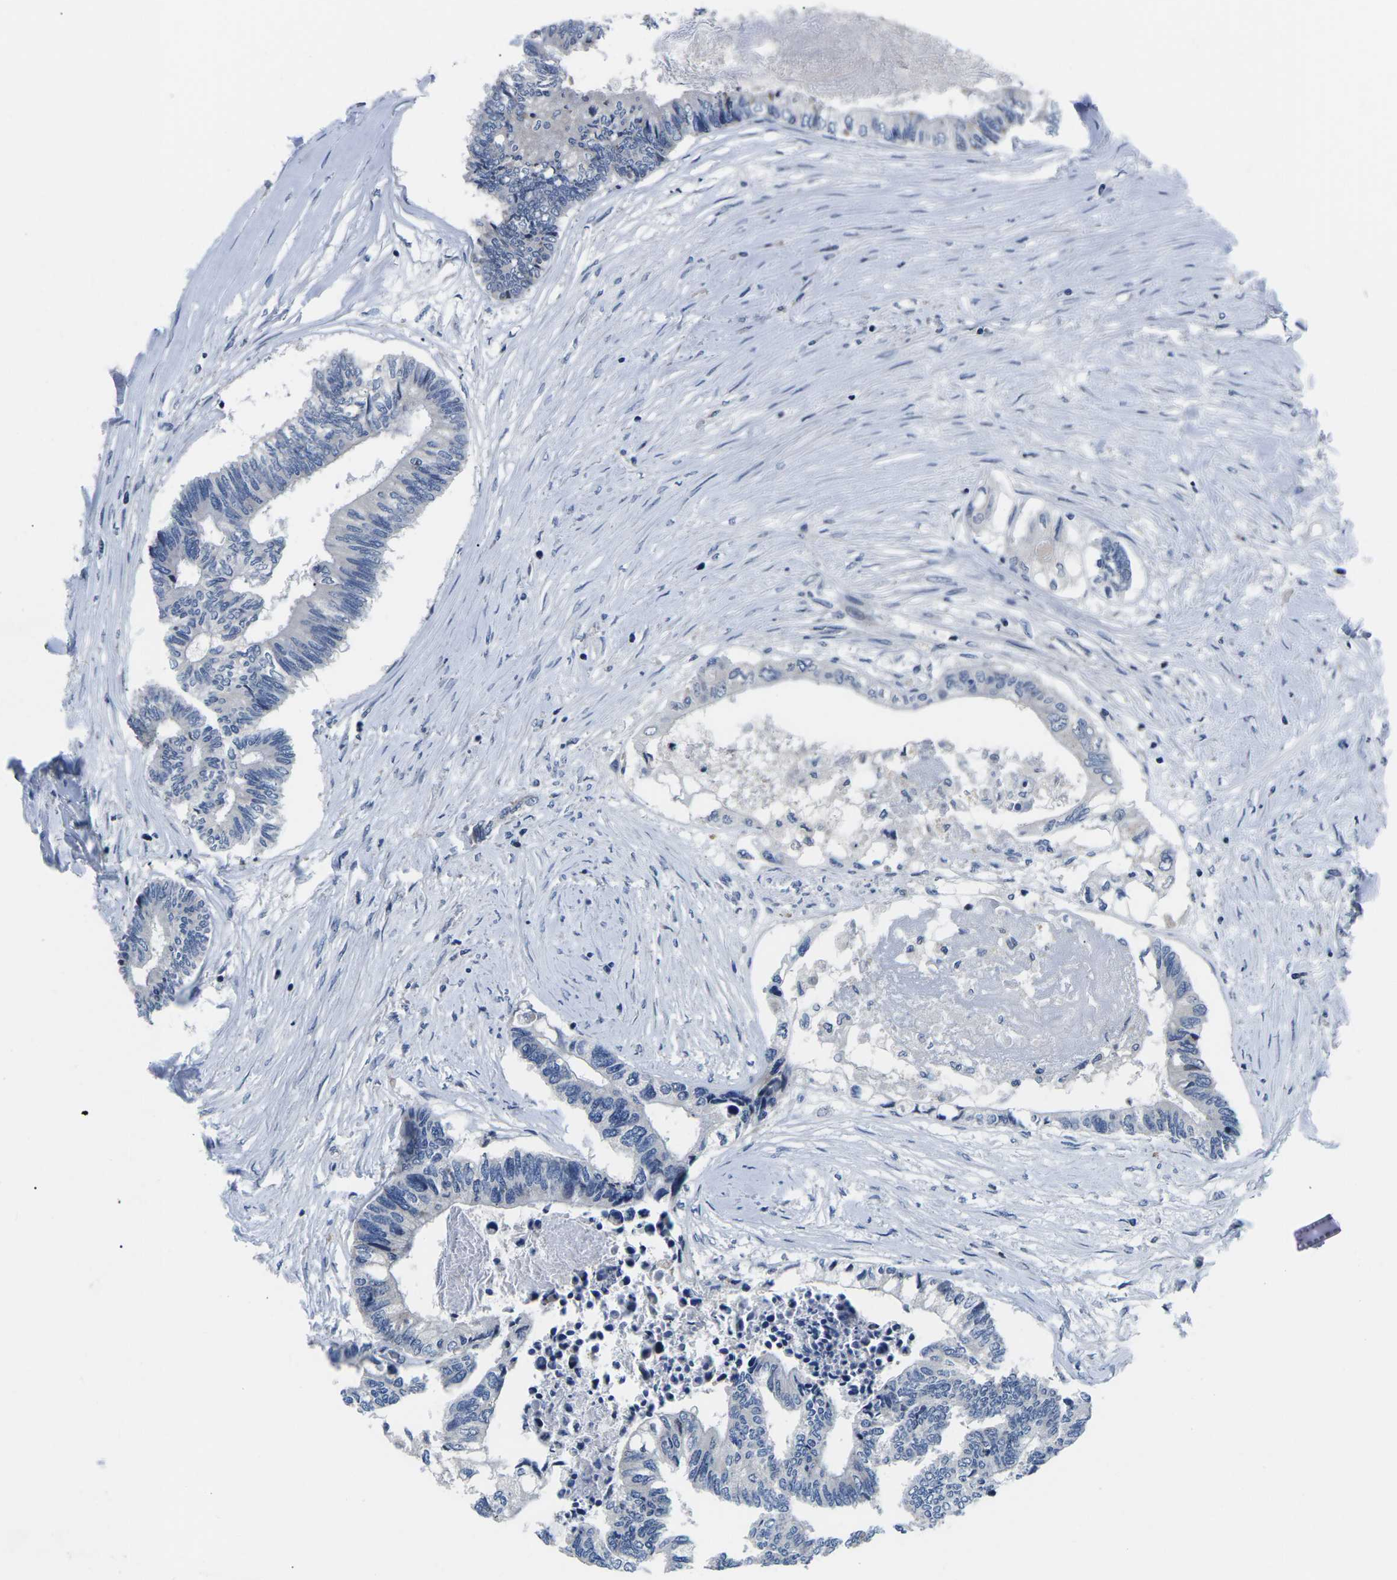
{"staining": {"intensity": "negative", "quantity": "none", "location": "none"}, "tissue": "colorectal cancer", "cell_type": "Tumor cells", "image_type": "cancer", "snomed": [{"axis": "morphology", "description": "Adenocarcinoma, NOS"}, {"axis": "topography", "description": "Rectum"}], "caption": "IHC image of human colorectal cancer stained for a protein (brown), which demonstrates no expression in tumor cells.", "gene": "CDC73", "patient": {"sex": "male", "age": 63}}